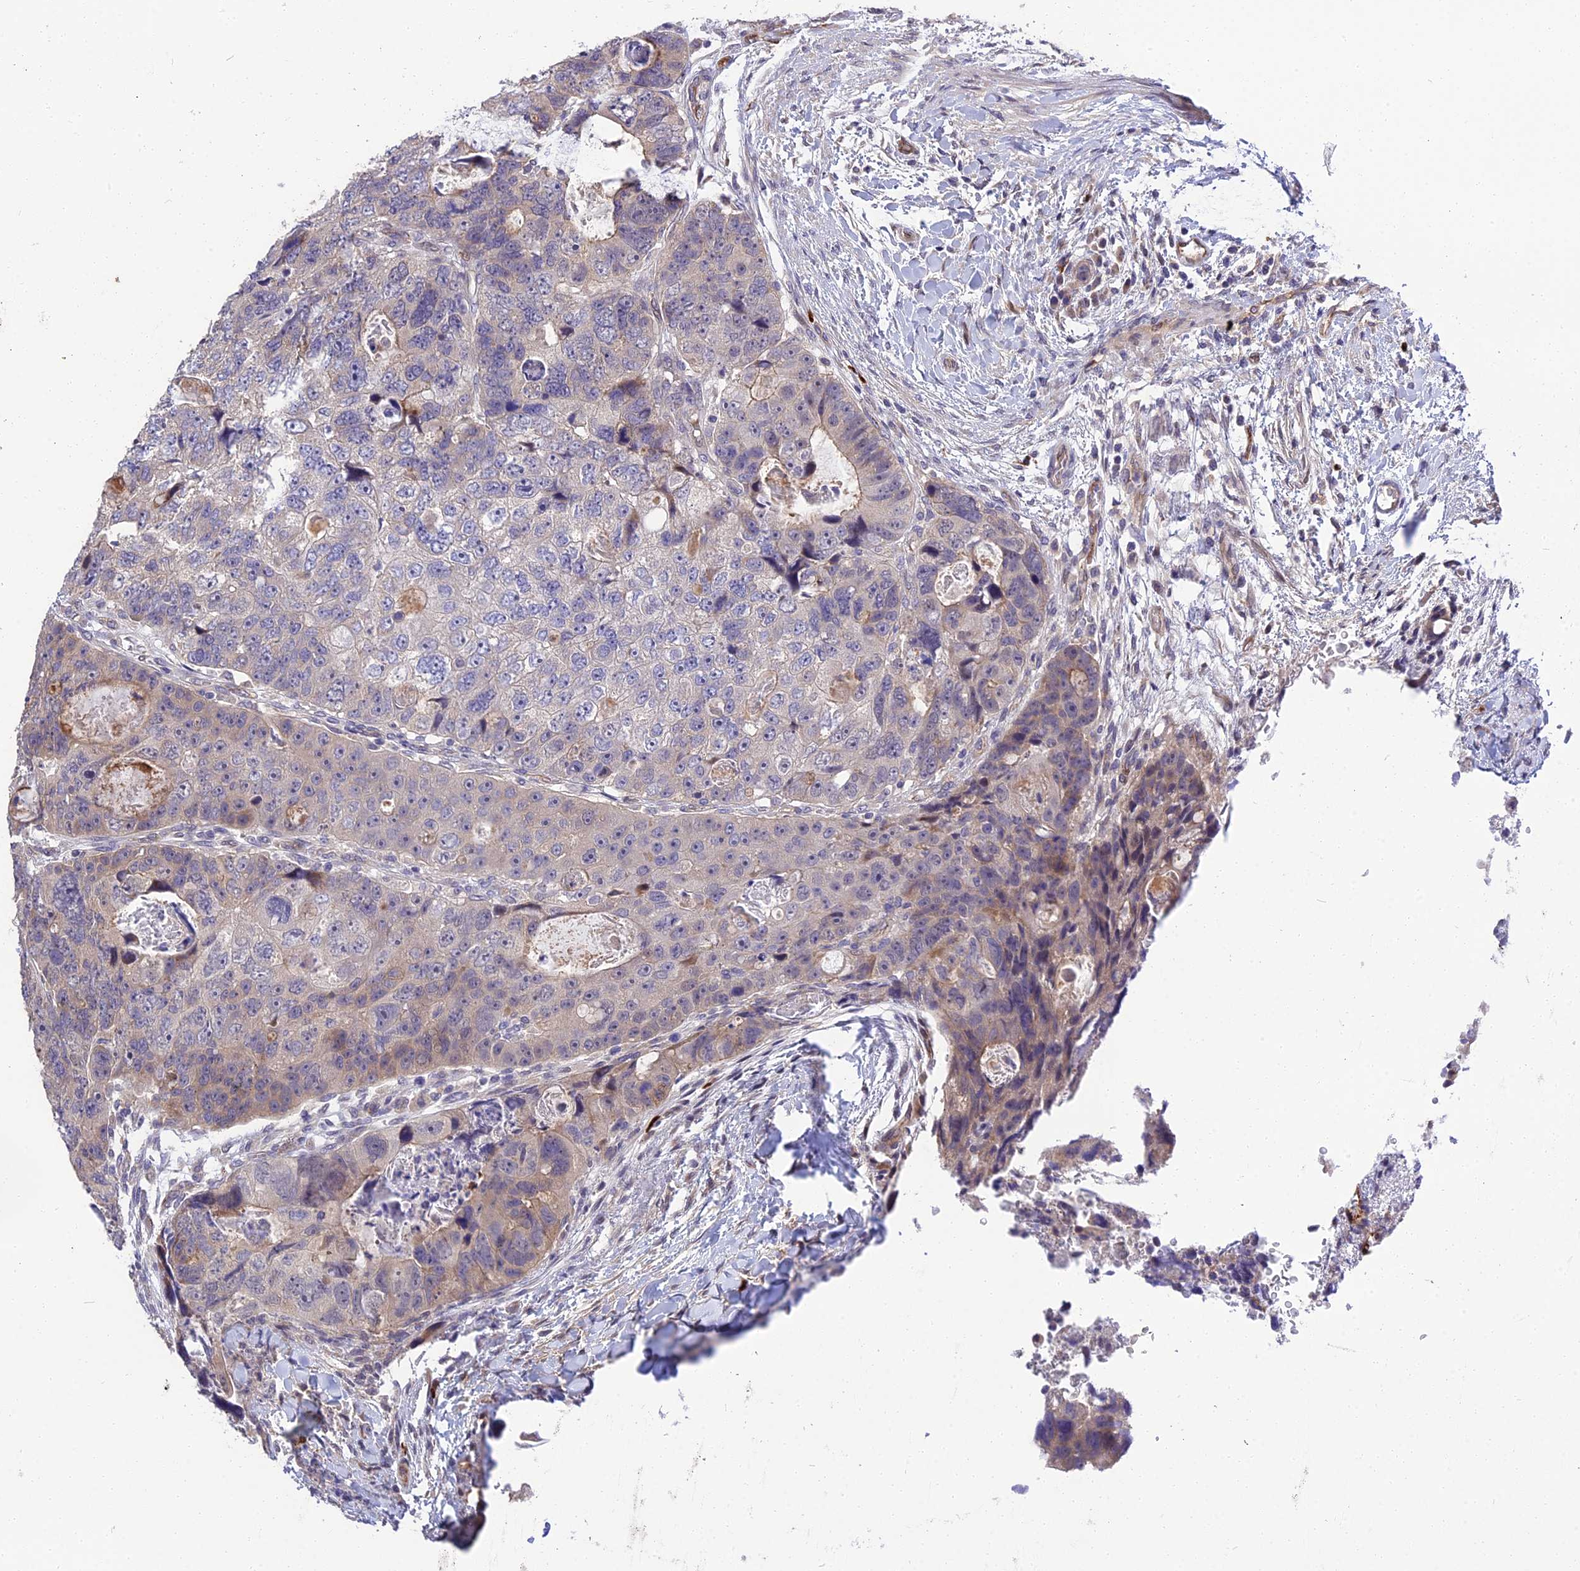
{"staining": {"intensity": "weak", "quantity": "<25%", "location": "cytoplasmic/membranous"}, "tissue": "colorectal cancer", "cell_type": "Tumor cells", "image_type": "cancer", "snomed": [{"axis": "morphology", "description": "Adenocarcinoma, NOS"}, {"axis": "topography", "description": "Rectum"}], "caption": "Tumor cells are negative for brown protein staining in colorectal adenocarcinoma.", "gene": "MFSD2A", "patient": {"sex": "male", "age": 59}}